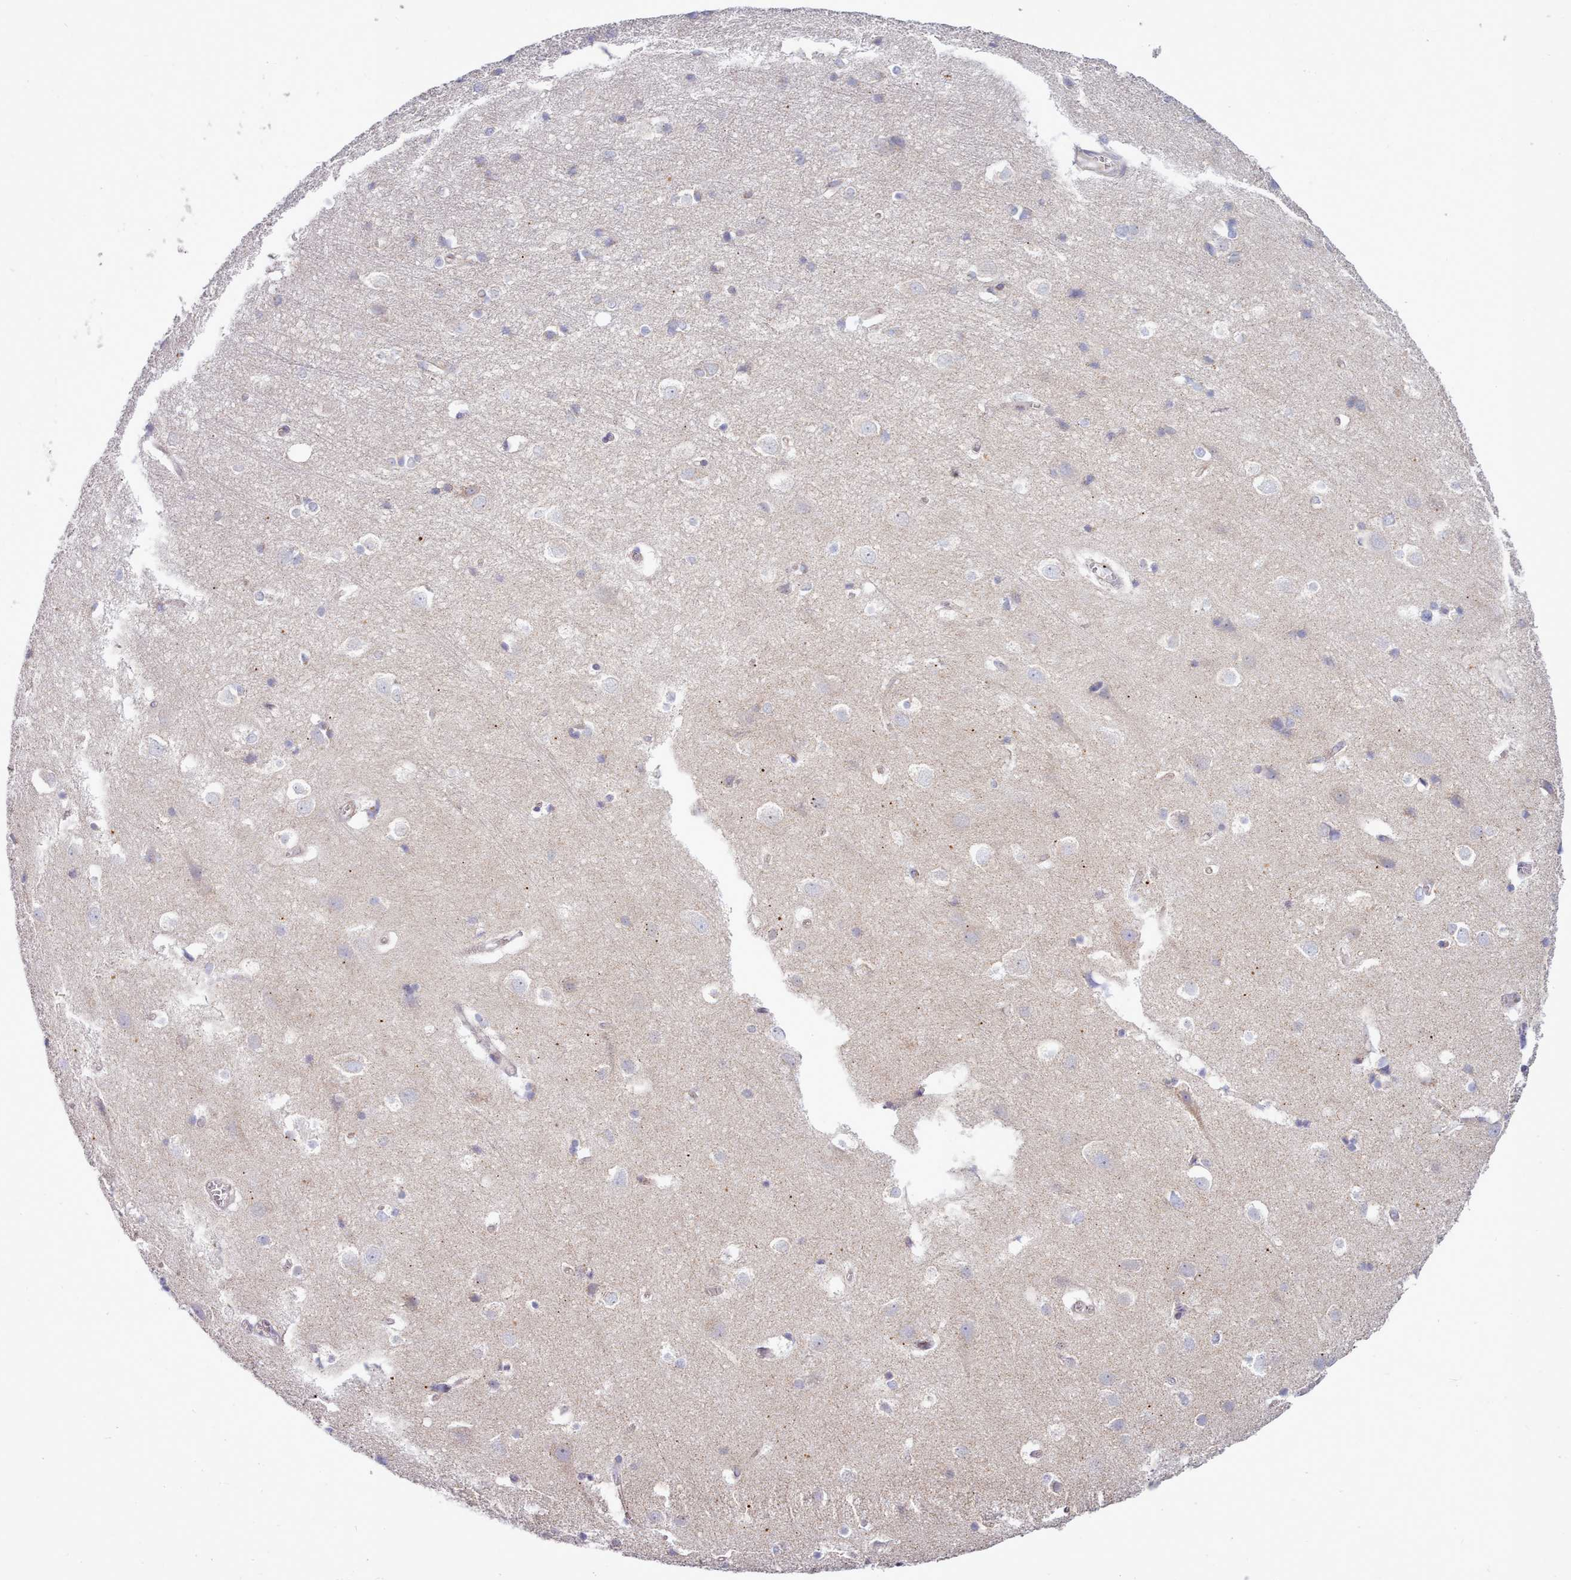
{"staining": {"intensity": "weak", "quantity": "25%-75%", "location": "cytoplasmic/membranous"}, "tissue": "cerebral cortex", "cell_type": "Endothelial cells", "image_type": "normal", "snomed": [{"axis": "morphology", "description": "Normal tissue, NOS"}, {"axis": "topography", "description": "Cerebral cortex"}], "caption": "Cerebral cortex stained with a brown dye displays weak cytoplasmic/membranous positive staining in about 25%-75% of endothelial cells.", "gene": "MRPL21", "patient": {"sex": "male", "age": 54}}